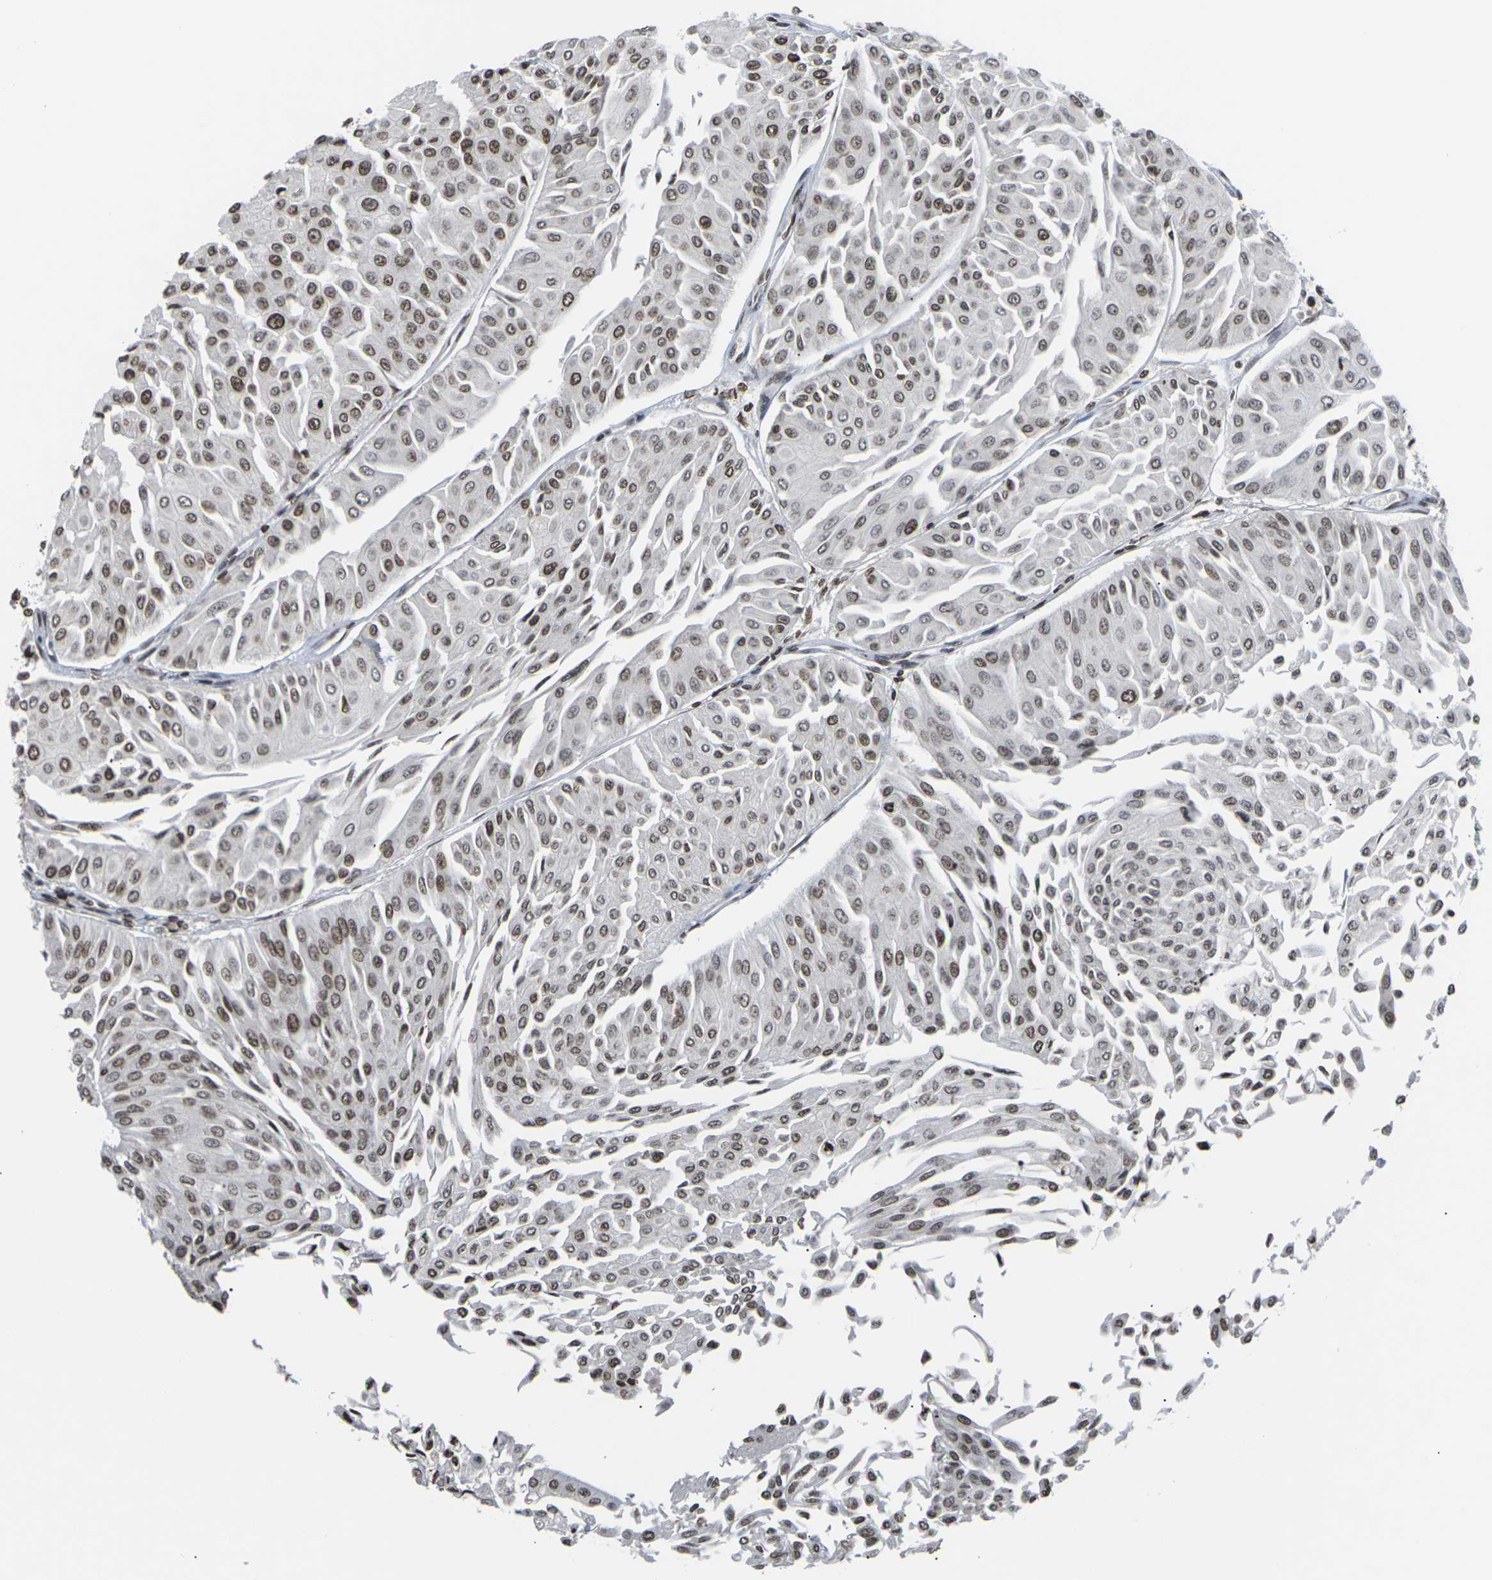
{"staining": {"intensity": "moderate", "quantity": ">75%", "location": "nuclear"}, "tissue": "urothelial cancer", "cell_type": "Tumor cells", "image_type": "cancer", "snomed": [{"axis": "morphology", "description": "Urothelial carcinoma, Low grade"}, {"axis": "topography", "description": "Urinary bladder"}], "caption": "Urothelial carcinoma (low-grade) stained with DAB immunohistochemistry (IHC) exhibits medium levels of moderate nuclear expression in about >75% of tumor cells. (Brightfield microscopy of DAB IHC at high magnification).", "gene": "ETV5", "patient": {"sex": "male", "age": 67}}